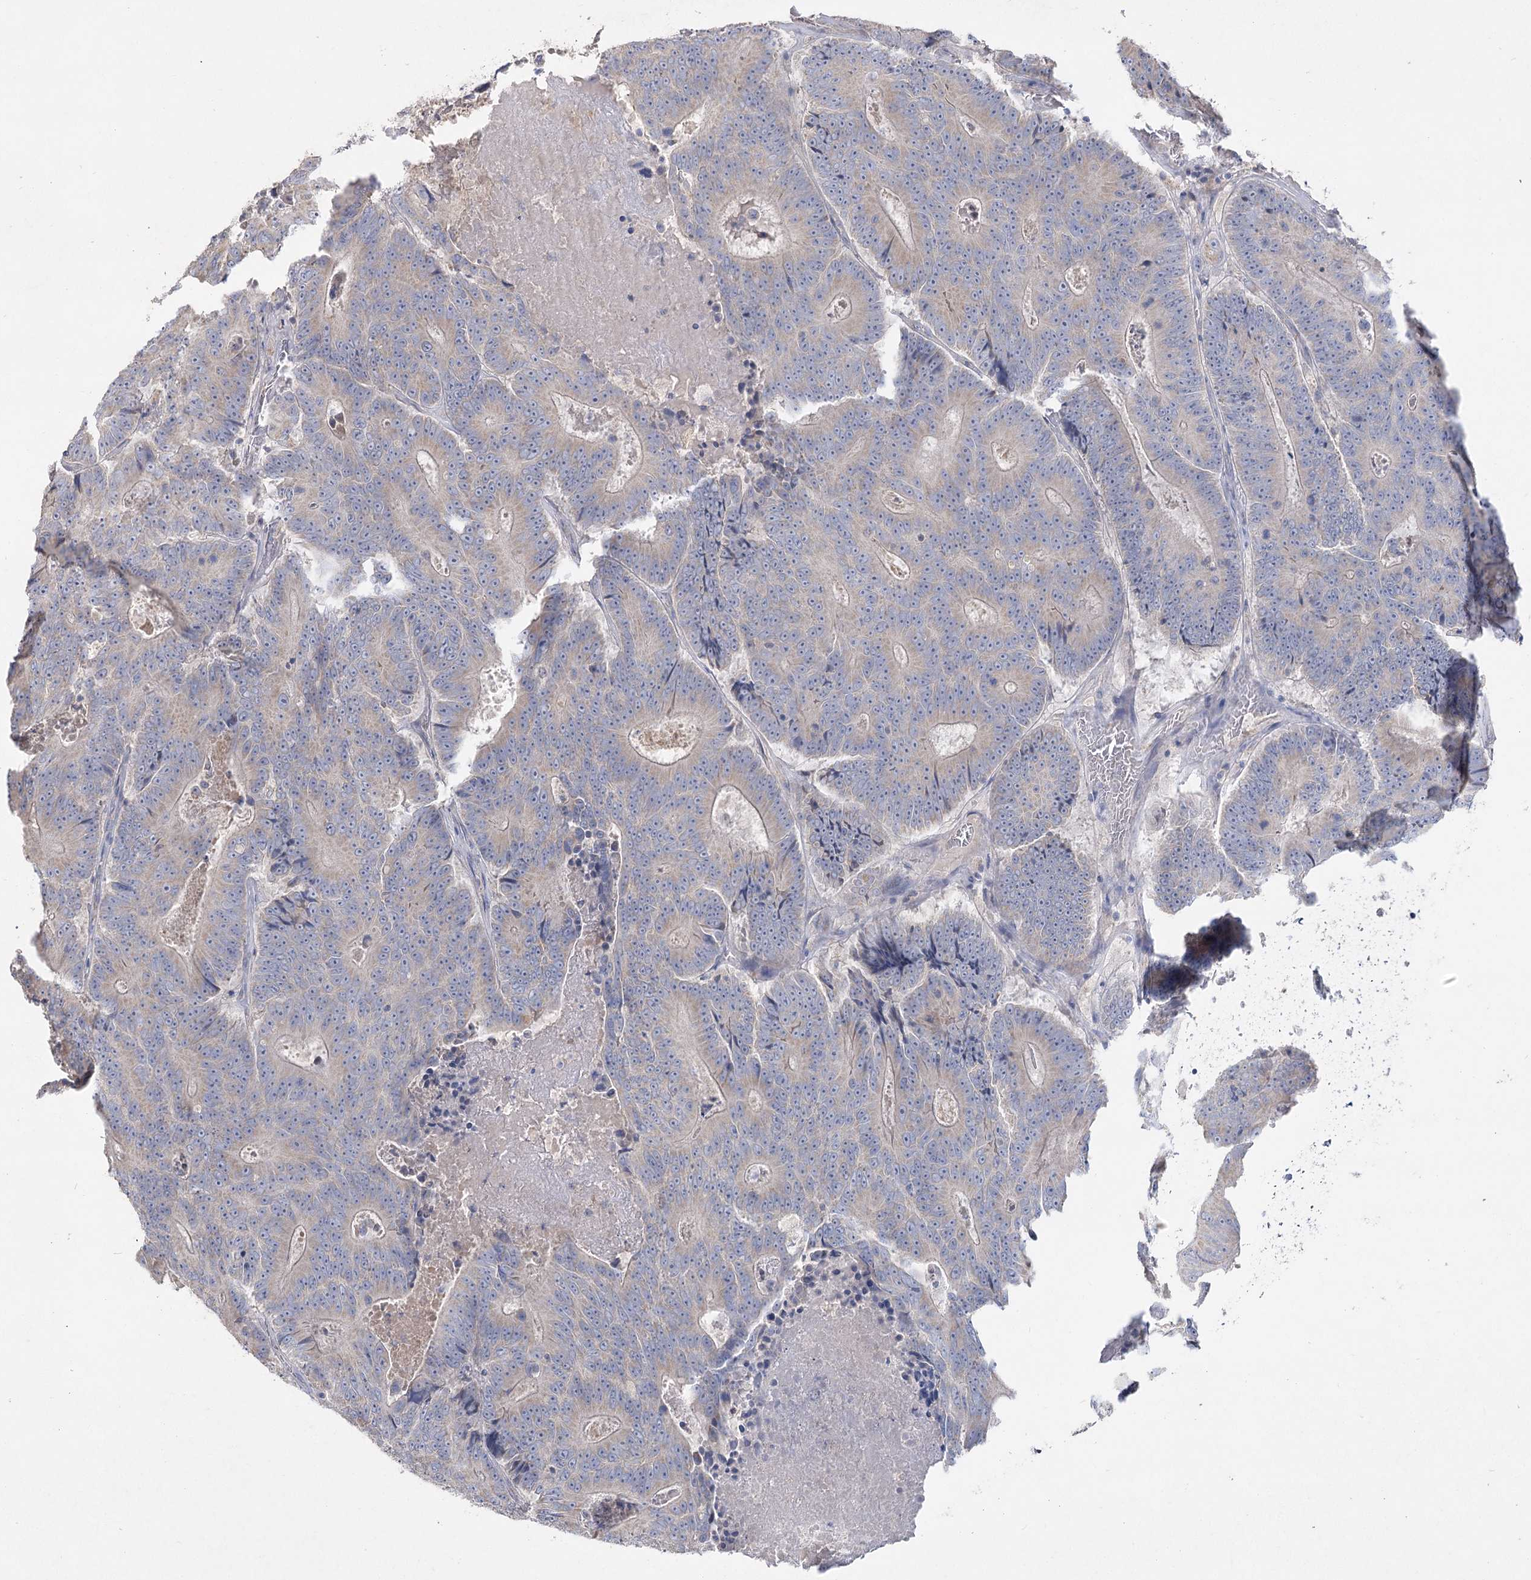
{"staining": {"intensity": "negative", "quantity": "none", "location": "none"}, "tissue": "colorectal cancer", "cell_type": "Tumor cells", "image_type": "cancer", "snomed": [{"axis": "morphology", "description": "Adenocarcinoma, NOS"}, {"axis": "topography", "description": "Colon"}], "caption": "A photomicrograph of human colorectal cancer (adenocarcinoma) is negative for staining in tumor cells.", "gene": "TMEM187", "patient": {"sex": "male", "age": 83}}